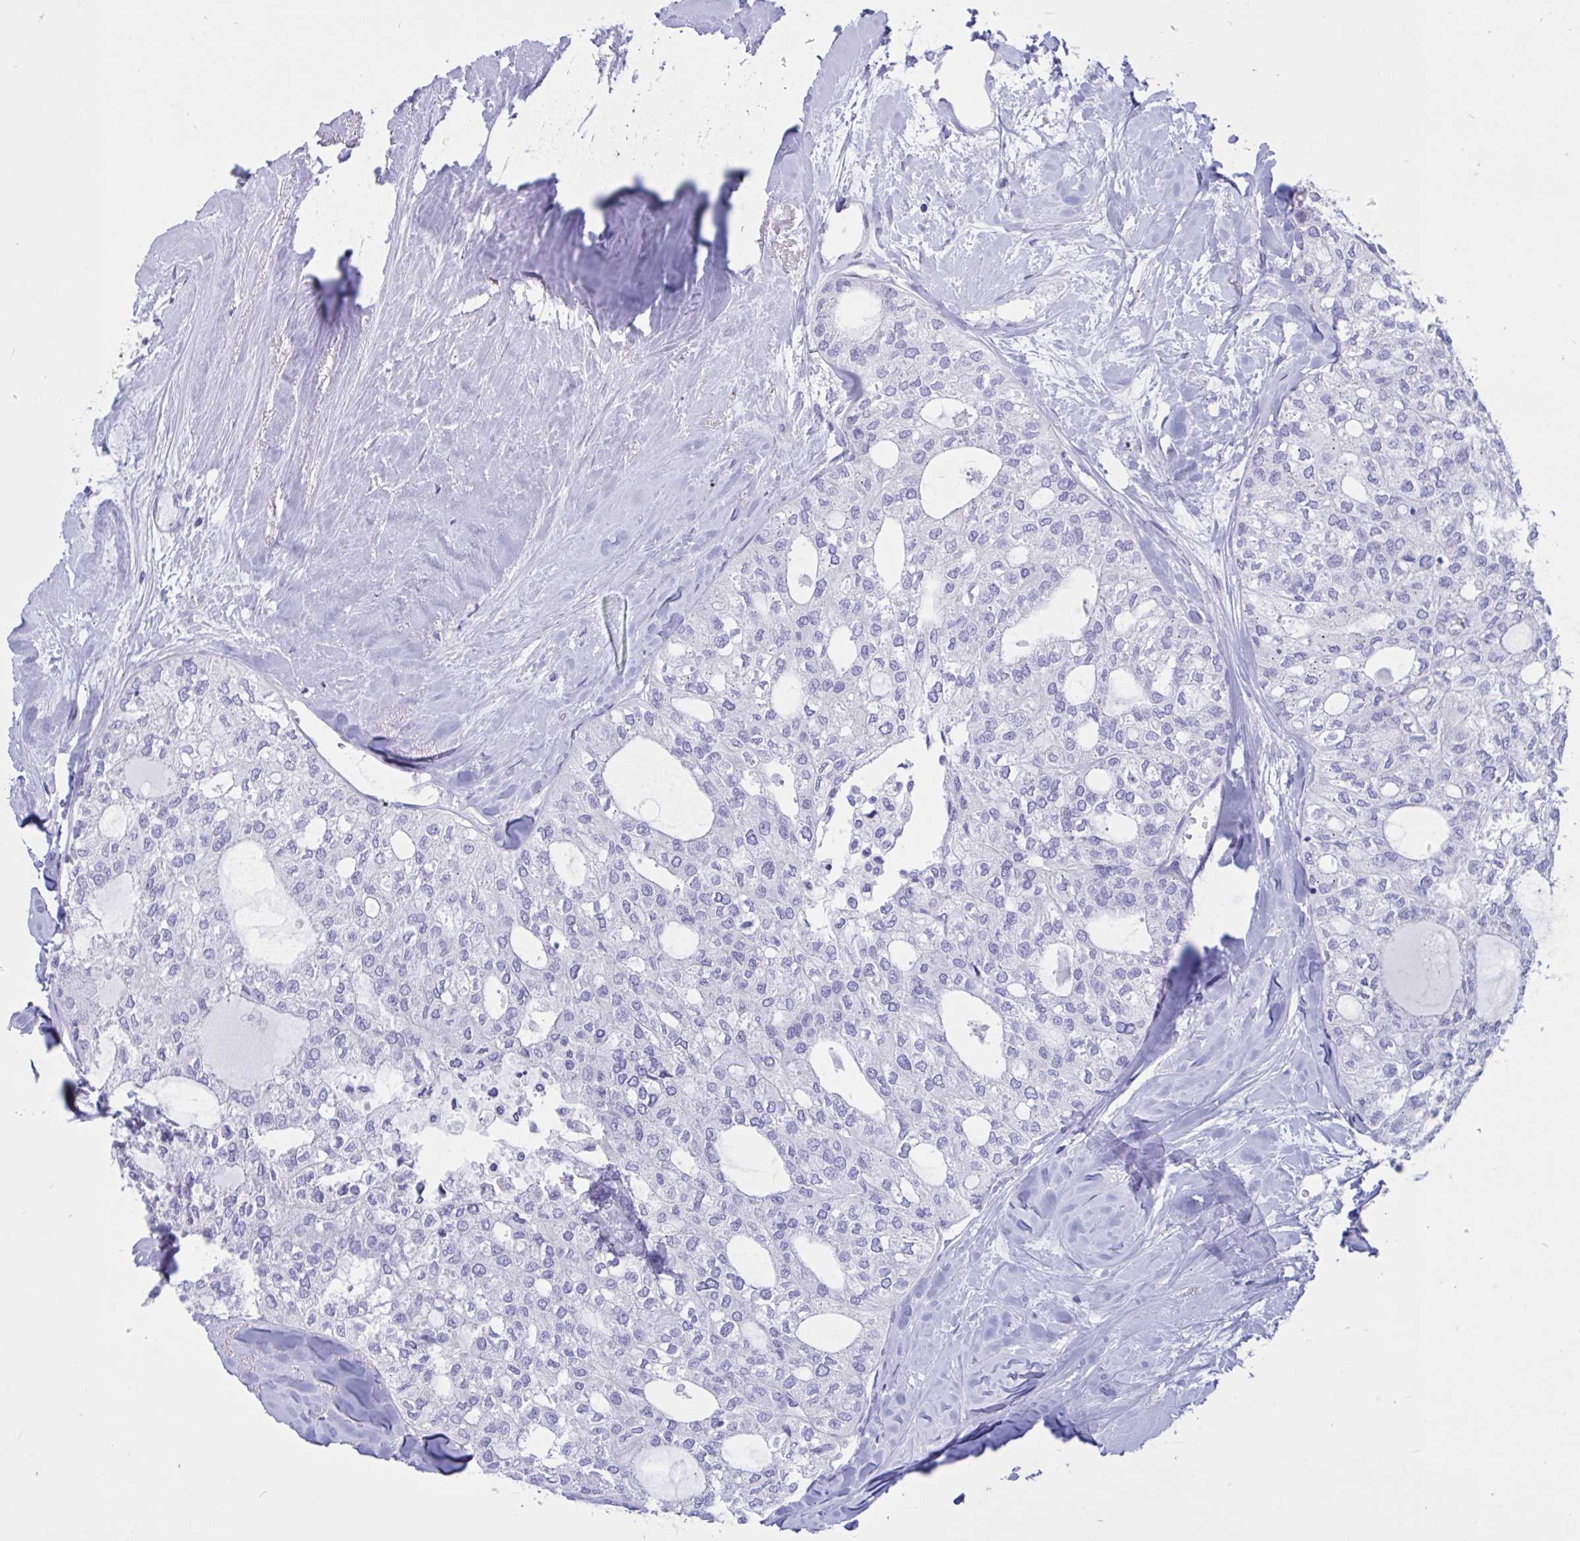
{"staining": {"intensity": "negative", "quantity": "none", "location": "none"}, "tissue": "thyroid cancer", "cell_type": "Tumor cells", "image_type": "cancer", "snomed": [{"axis": "morphology", "description": "Follicular adenoma carcinoma, NOS"}, {"axis": "topography", "description": "Thyroid gland"}], "caption": "Tumor cells show no significant protein expression in thyroid follicular adenoma carcinoma.", "gene": "RNASE3", "patient": {"sex": "male", "age": 75}}